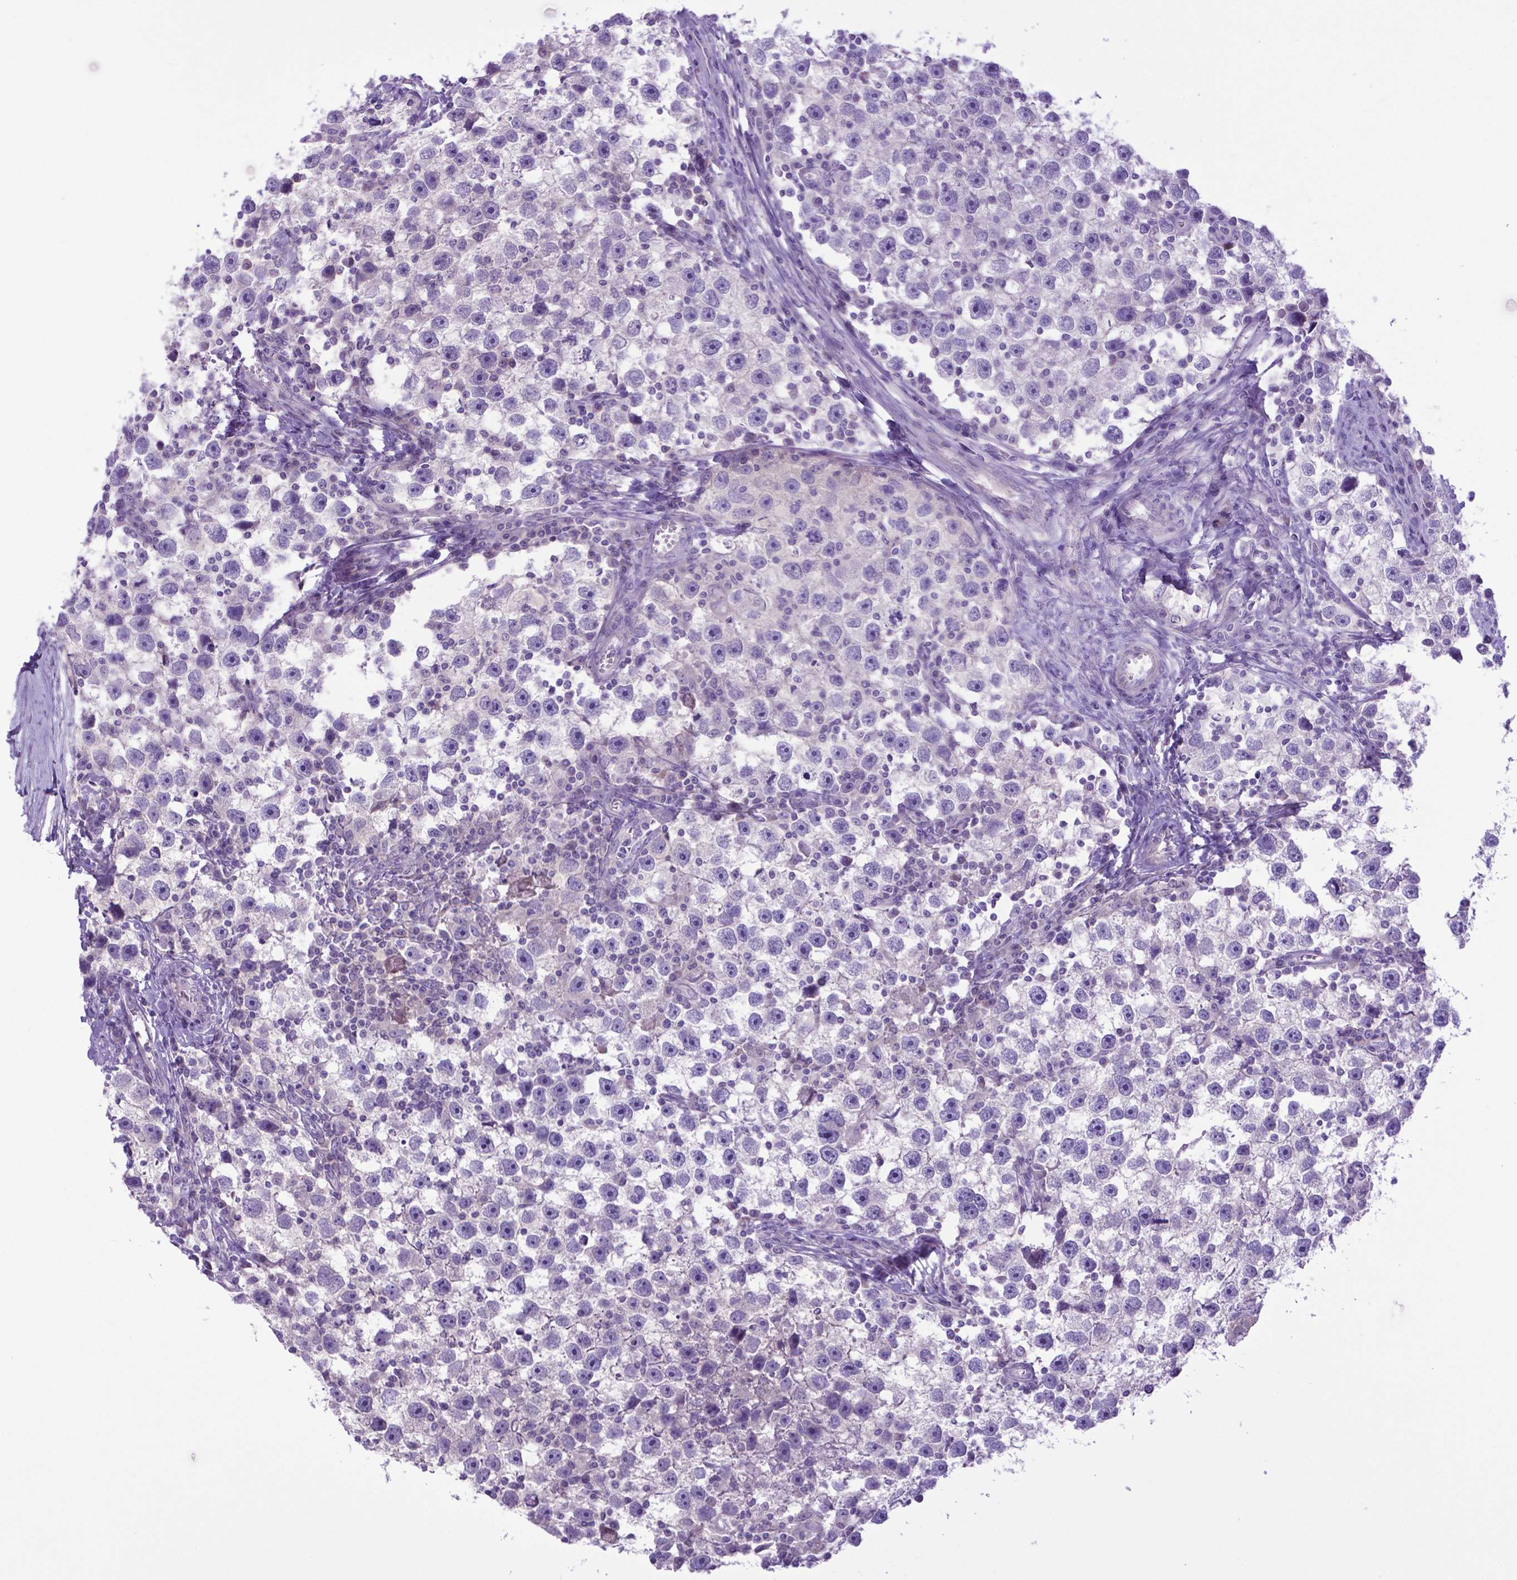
{"staining": {"intensity": "negative", "quantity": "none", "location": "none"}, "tissue": "testis cancer", "cell_type": "Tumor cells", "image_type": "cancer", "snomed": [{"axis": "morphology", "description": "Seminoma, NOS"}, {"axis": "topography", "description": "Testis"}], "caption": "An image of testis cancer (seminoma) stained for a protein demonstrates no brown staining in tumor cells.", "gene": "ADRA2B", "patient": {"sex": "male", "age": 30}}